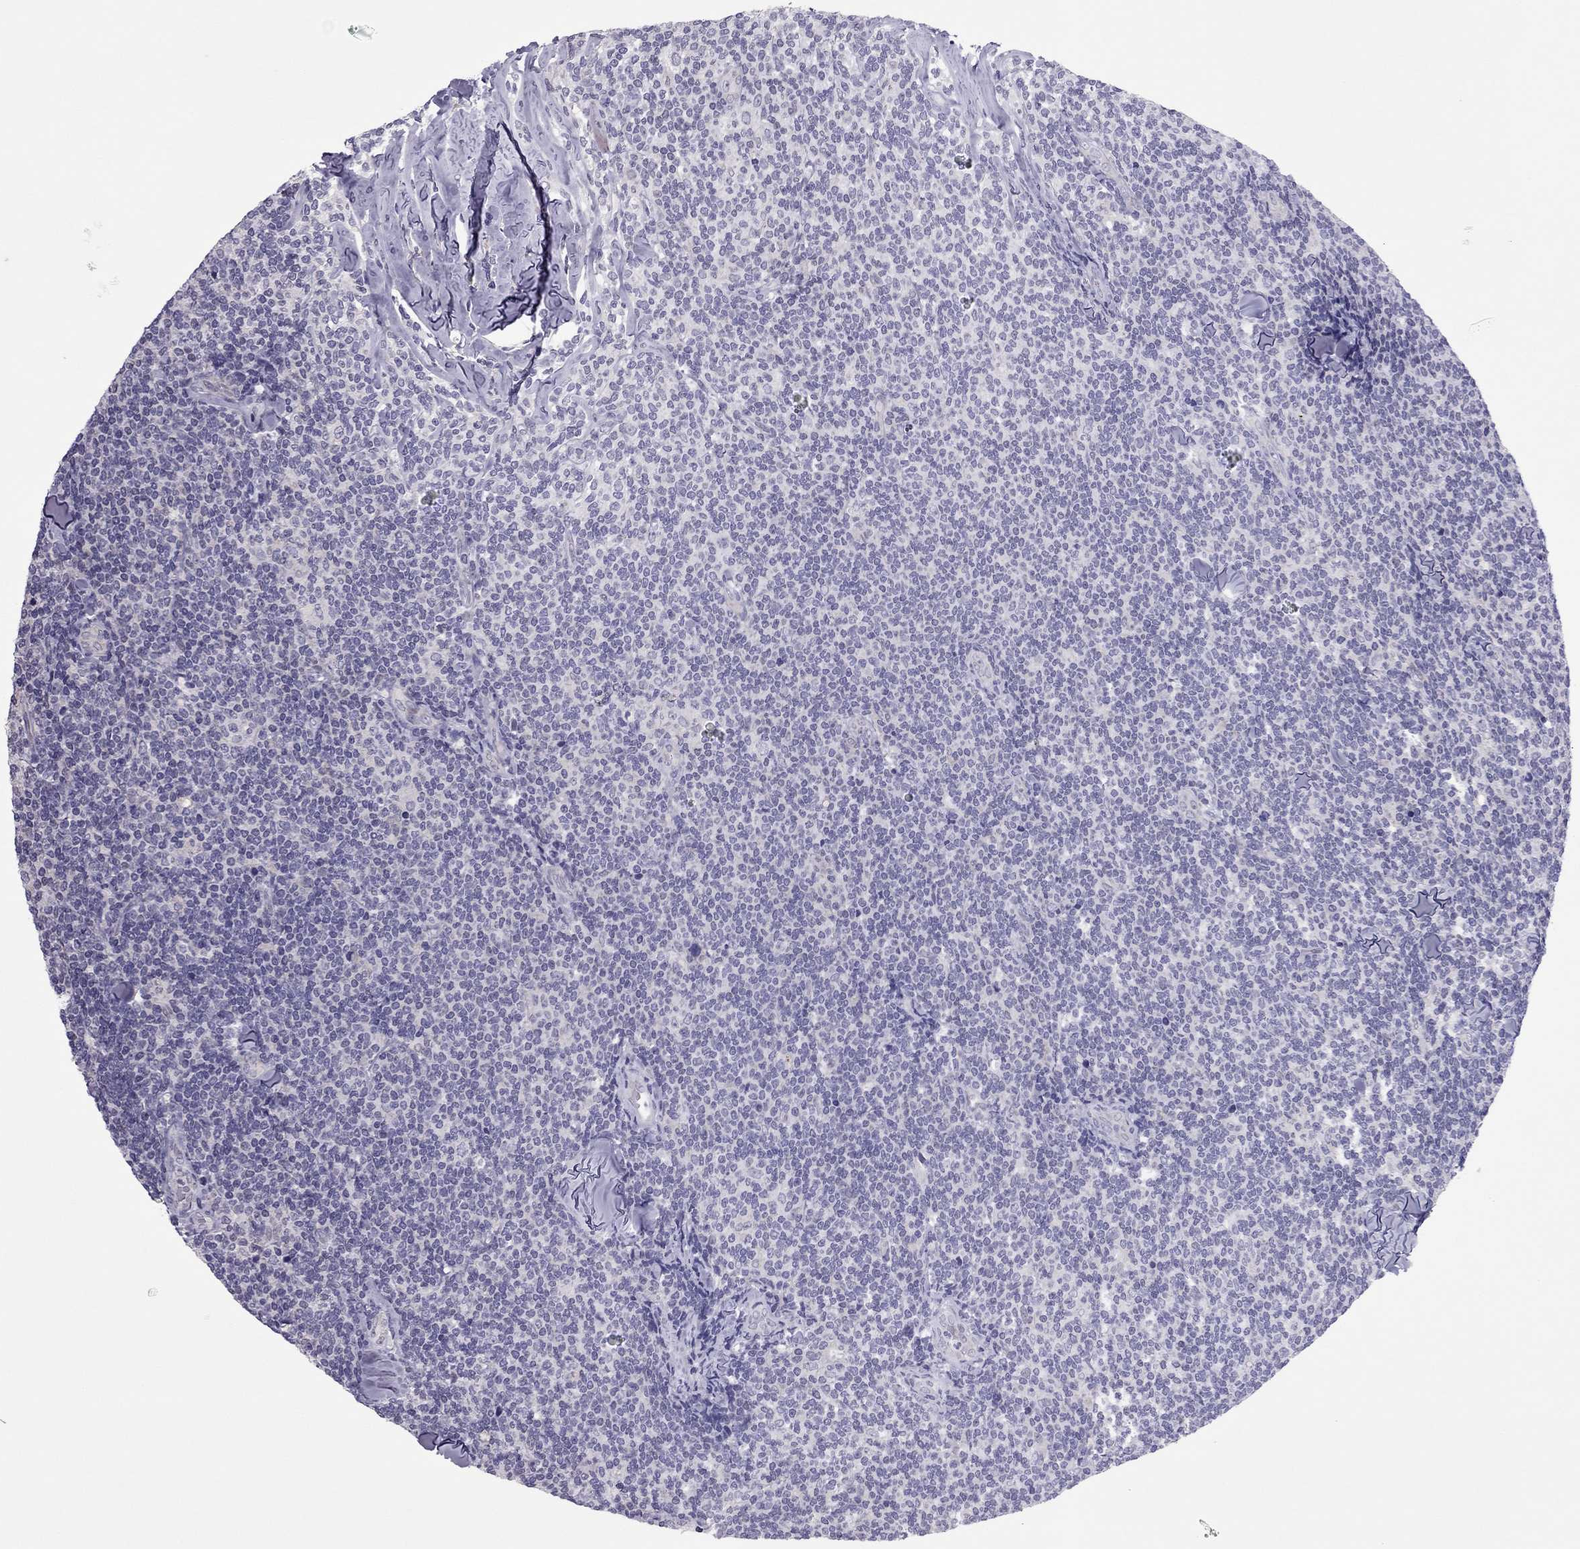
{"staining": {"intensity": "negative", "quantity": "none", "location": "none"}, "tissue": "lymphoma", "cell_type": "Tumor cells", "image_type": "cancer", "snomed": [{"axis": "morphology", "description": "Malignant lymphoma, non-Hodgkin's type, Low grade"}, {"axis": "topography", "description": "Lymph node"}], "caption": "Immunohistochemical staining of human malignant lymphoma, non-Hodgkin's type (low-grade) demonstrates no significant staining in tumor cells.", "gene": "SLC16A8", "patient": {"sex": "female", "age": 56}}